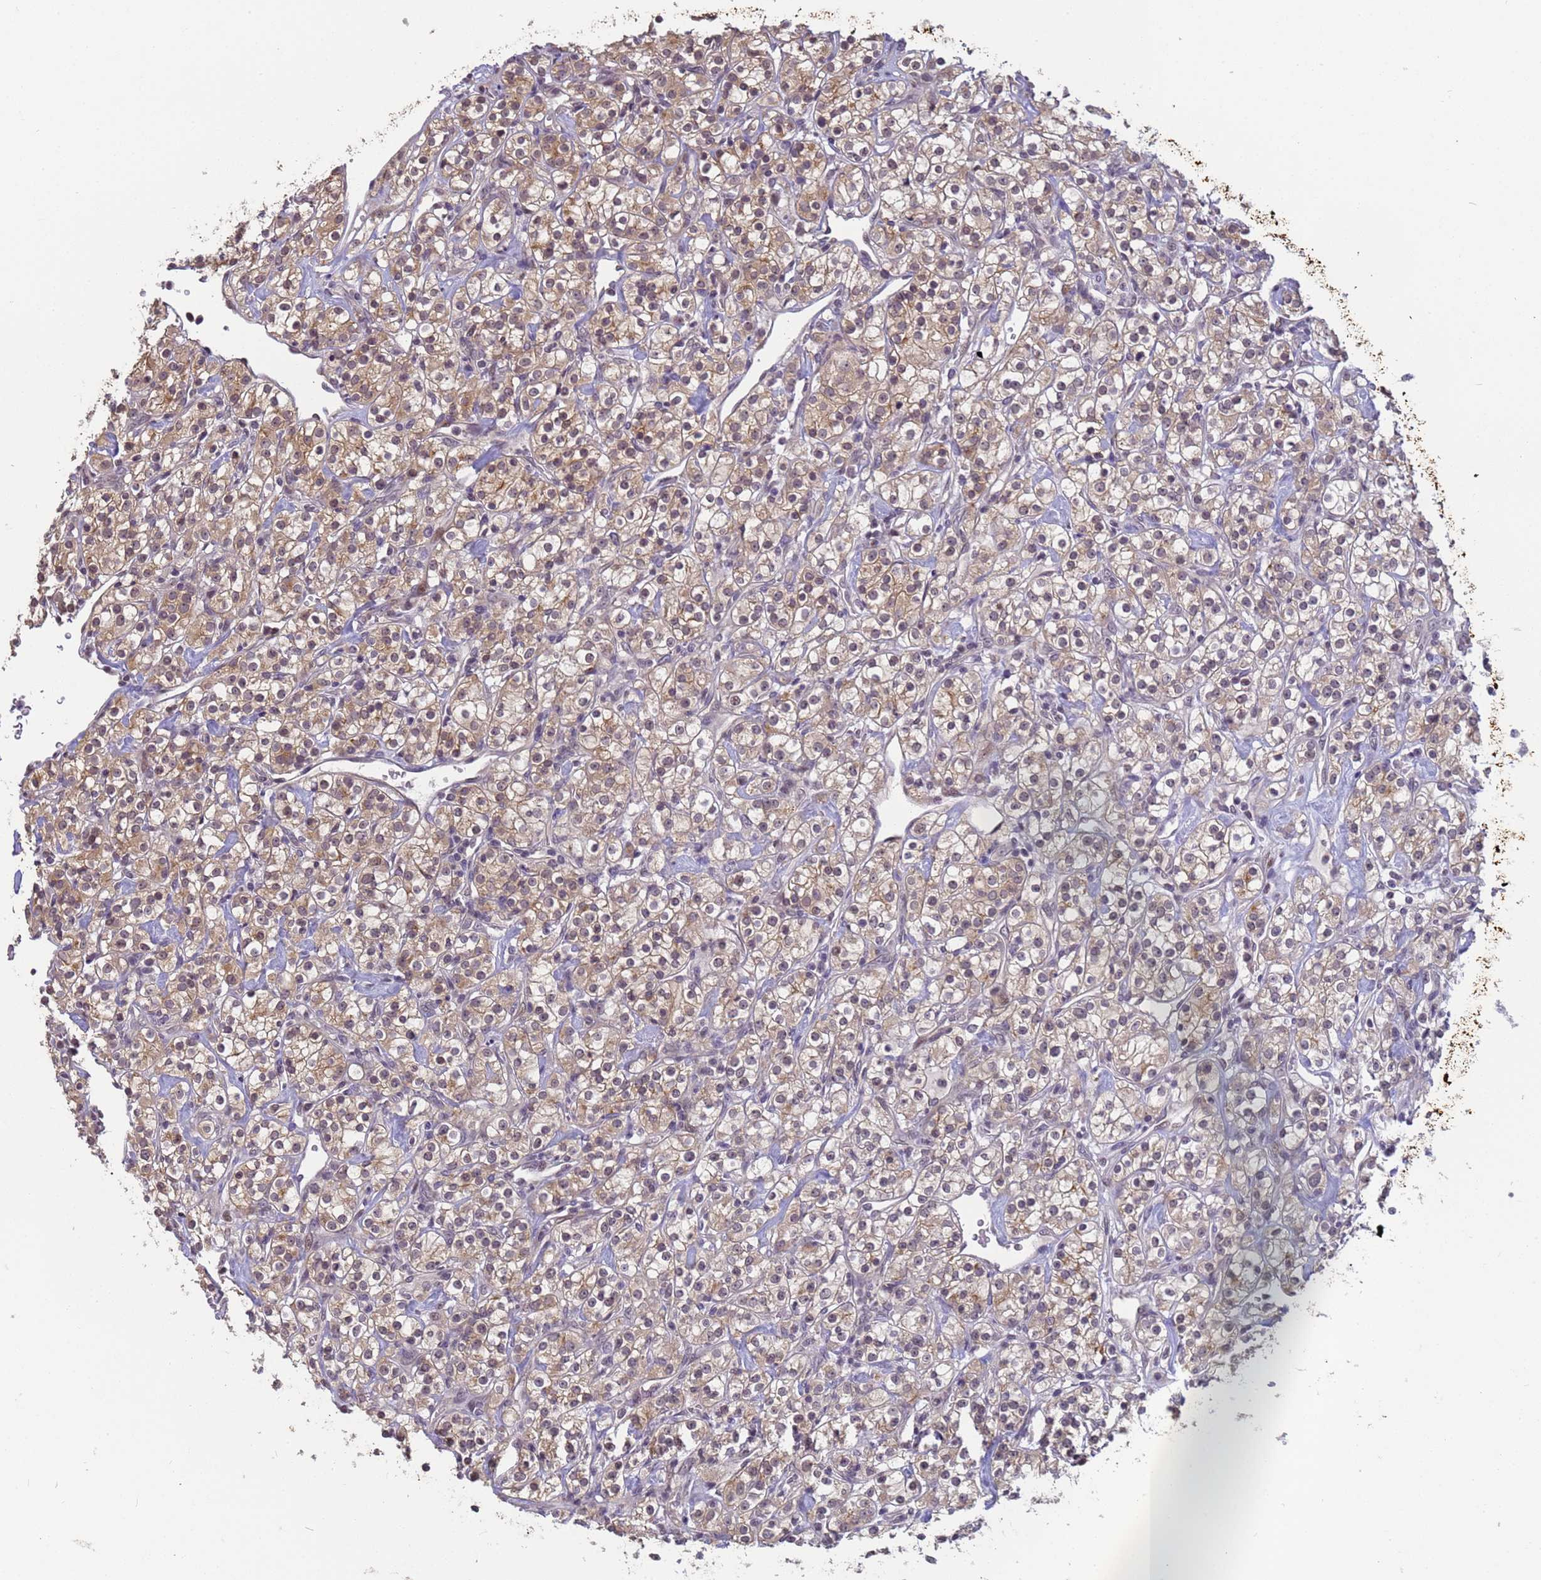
{"staining": {"intensity": "moderate", "quantity": ">75%", "location": "cytoplasmic/membranous,nuclear"}, "tissue": "renal cancer", "cell_type": "Tumor cells", "image_type": "cancer", "snomed": [{"axis": "morphology", "description": "Adenocarcinoma, NOS"}, {"axis": "topography", "description": "Kidney"}], "caption": "A brown stain highlights moderate cytoplasmic/membranous and nuclear expression of a protein in human adenocarcinoma (renal) tumor cells.", "gene": "VWA3A", "patient": {"sex": "male", "age": 77}}